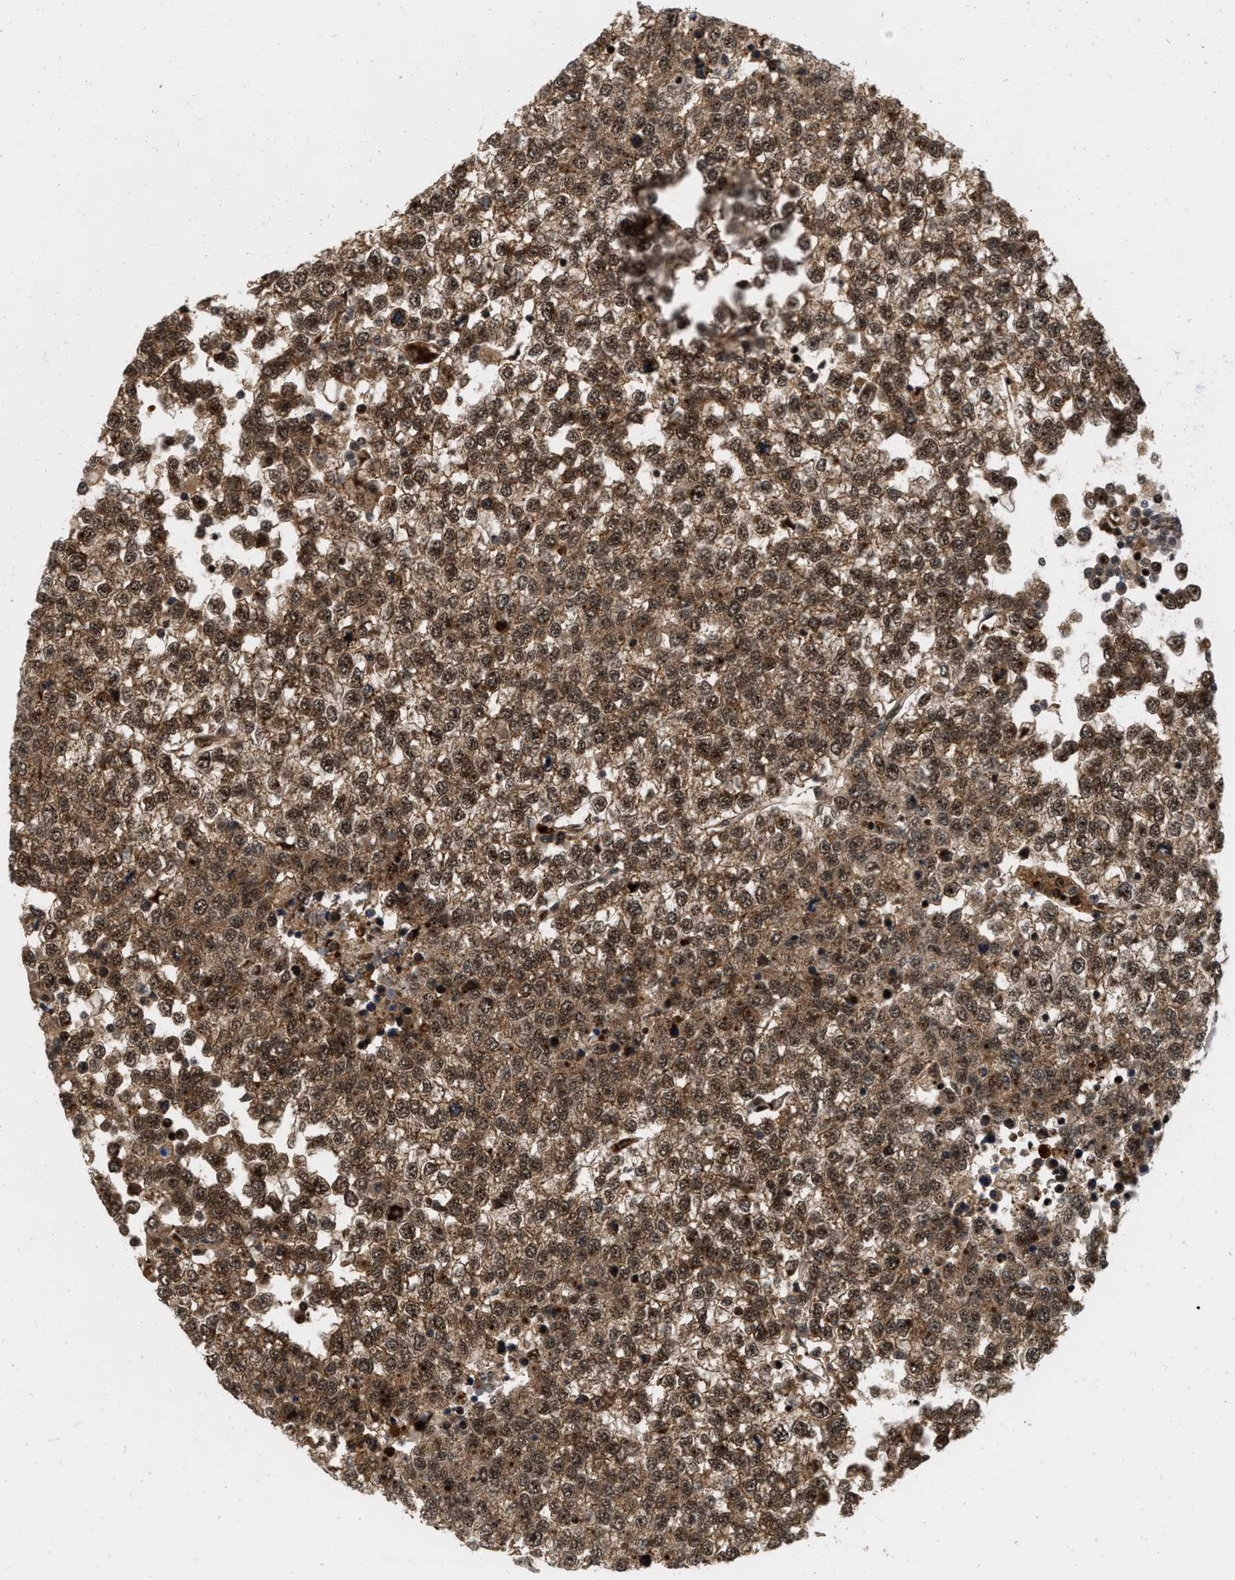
{"staining": {"intensity": "strong", "quantity": ">75%", "location": "cytoplasmic/membranous,nuclear"}, "tissue": "testis cancer", "cell_type": "Tumor cells", "image_type": "cancer", "snomed": [{"axis": "morphology", "description": "Seminoma, NOS"}, {"axis": "topography", "description": "Testis"}], "caption": "This is a histology image of immunohistochemistry staining of testis cancer (seminoma), which shows strong expression in the cytoplasmic/membranous and nuclear of tumor cells.", "gene": "ANKRD11", "patient": {"sex": "male", "age": 65}}